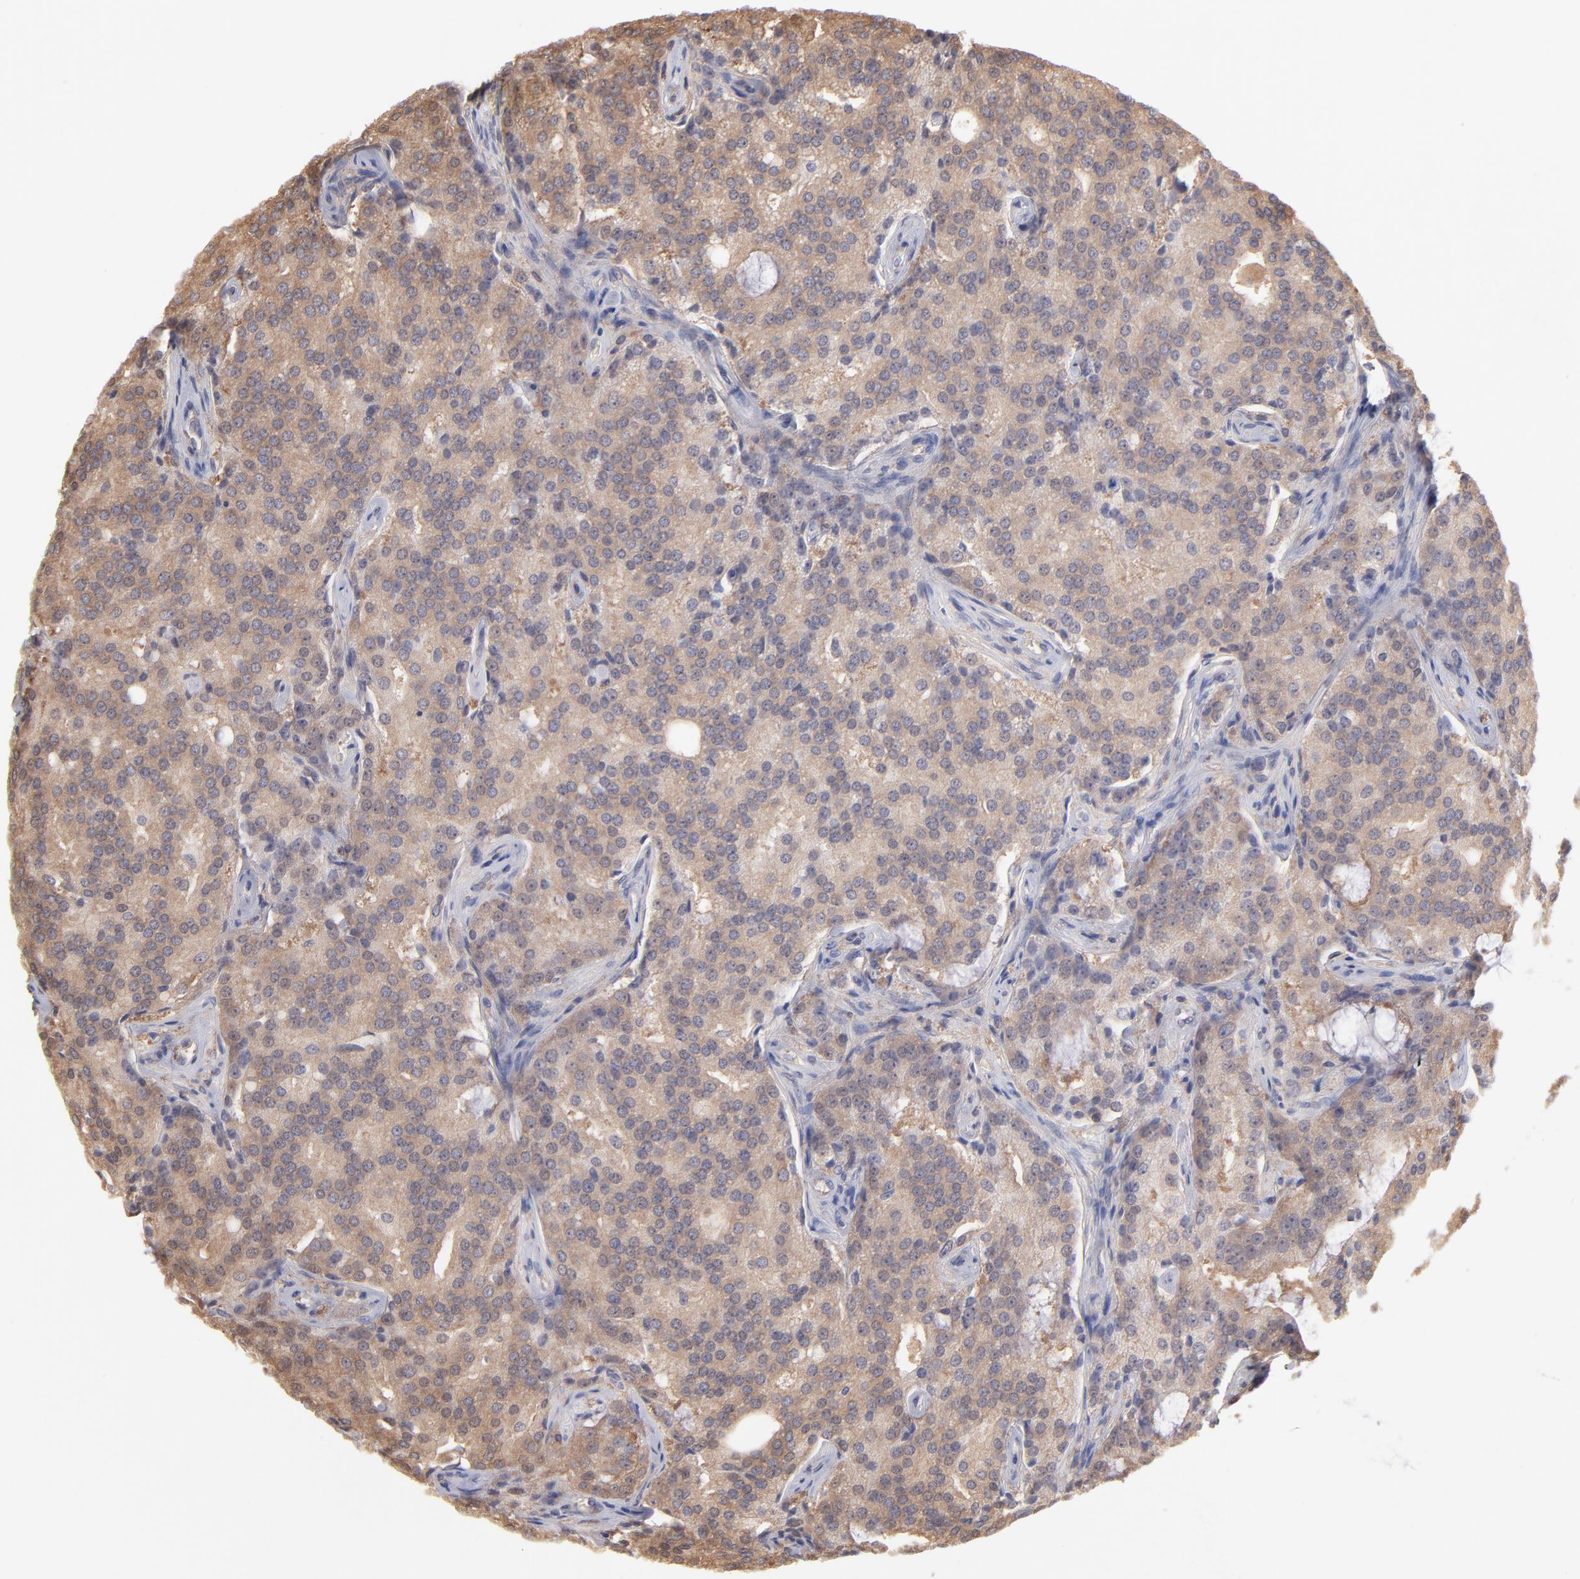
{"staining": {"intensity": "strong", "quantity": ">75%", "location": "cytoplasmic/membranous"}, "tissue": "prostate cancer", "cell_type": "Tumor cells", "image_type": "cancer", "snomed": [{"axis": "morphology", "description": "Adenocarcinoma, High grade"}, {"axis": "topography", "description": "Prostate"}], "caption": "Protein staining displays strong cytoplasmic/membranous positivity in about >75% of tumor cells in prostate high-grade adenocarcinoma.", "gene": "MAP2K2", "patient": {"sex": "male", "age": 72}}